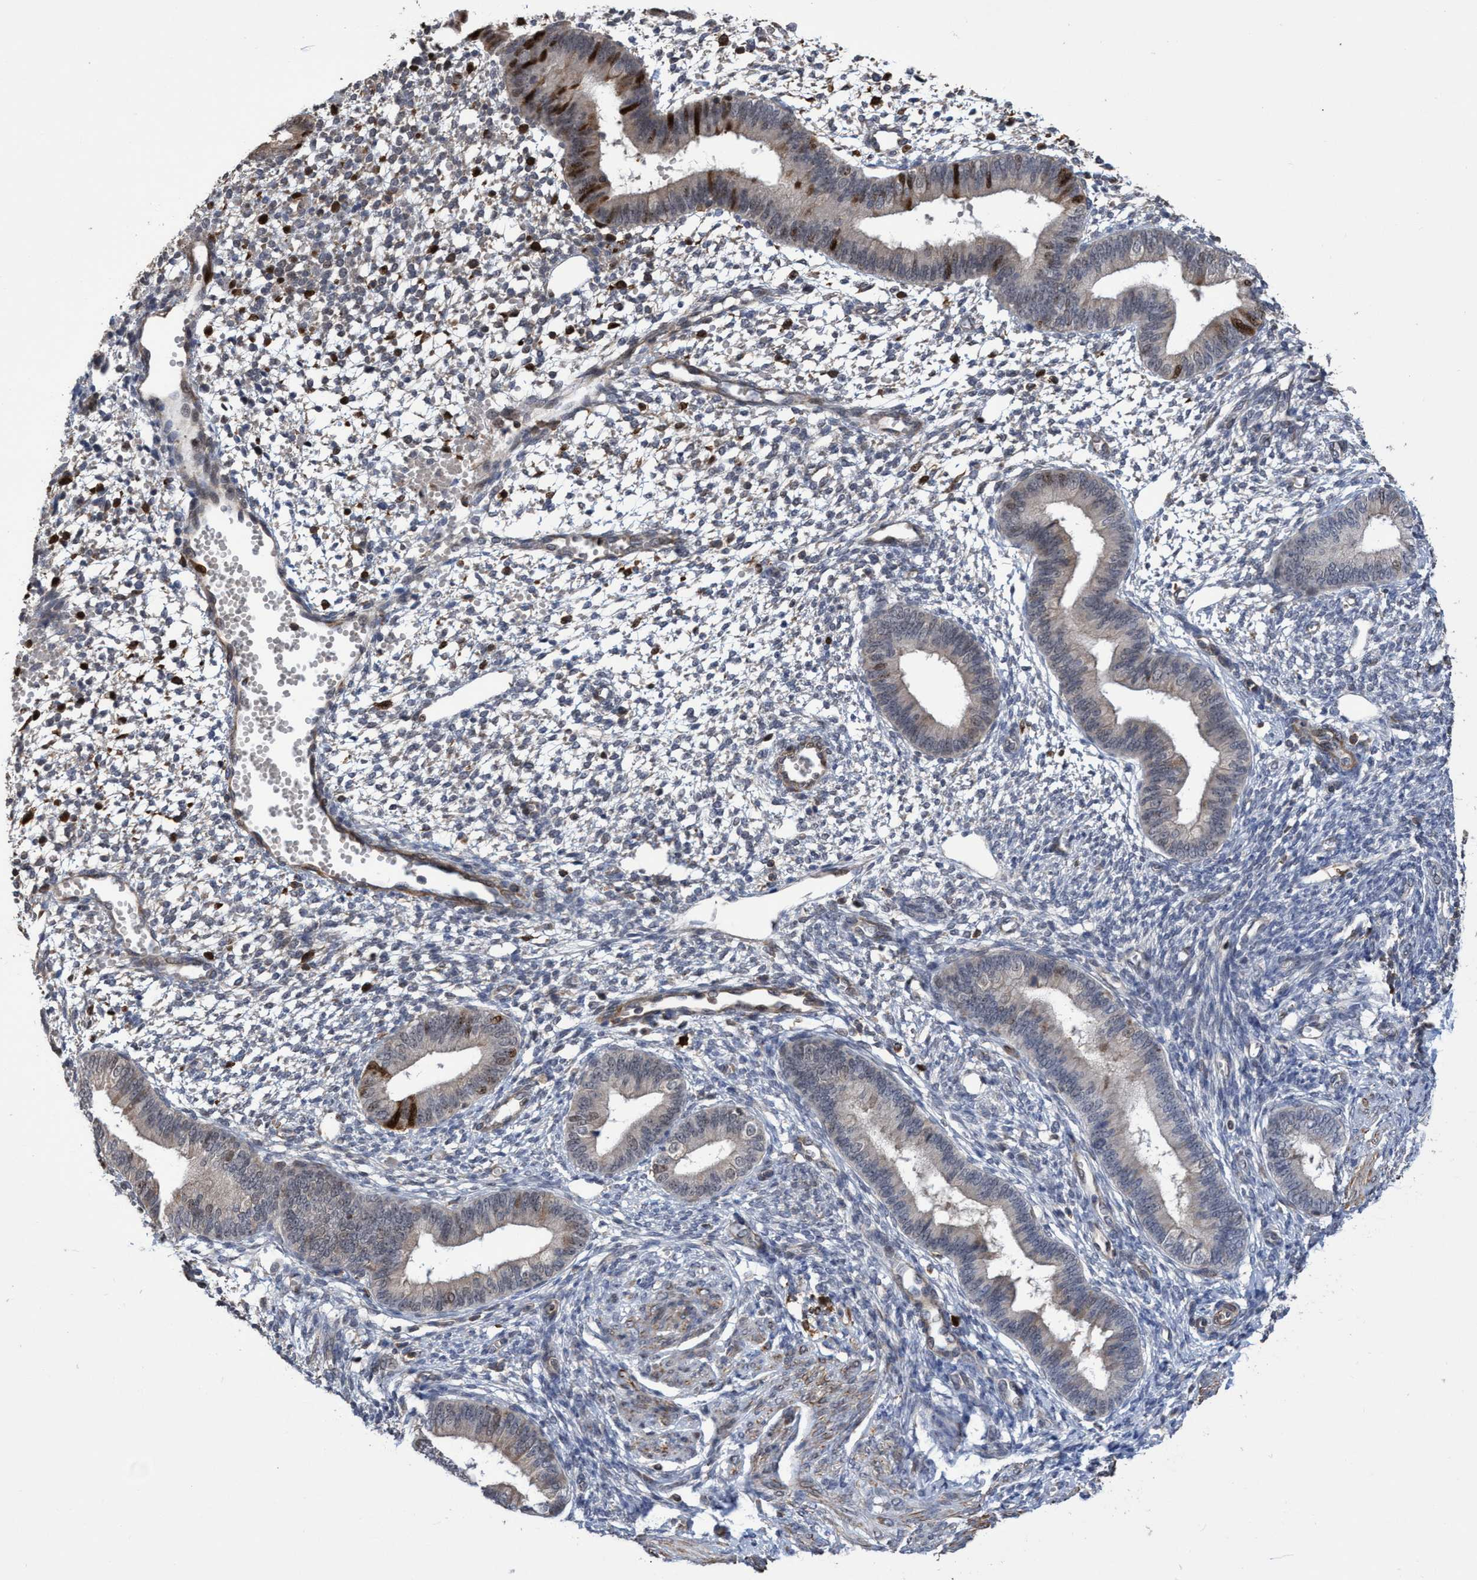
{"staining": {"intensity": "weak", "quantity": "<25%", "location": "nuclear"}, "tissue": "endometrium", "cell_type": "Cells in endometrial stroma", "image_type": "normal", "snomed": [{"axis": "morphology", "description": "Normal tissue, NOS"}, {"axis": "topography", "description": "Endometrium"}], "caption": "The image shows no significant staining in cells in endometrial stroma of endometrium.", "gene": "SLBP", "patient": {"sex": "female", "age": 46}}